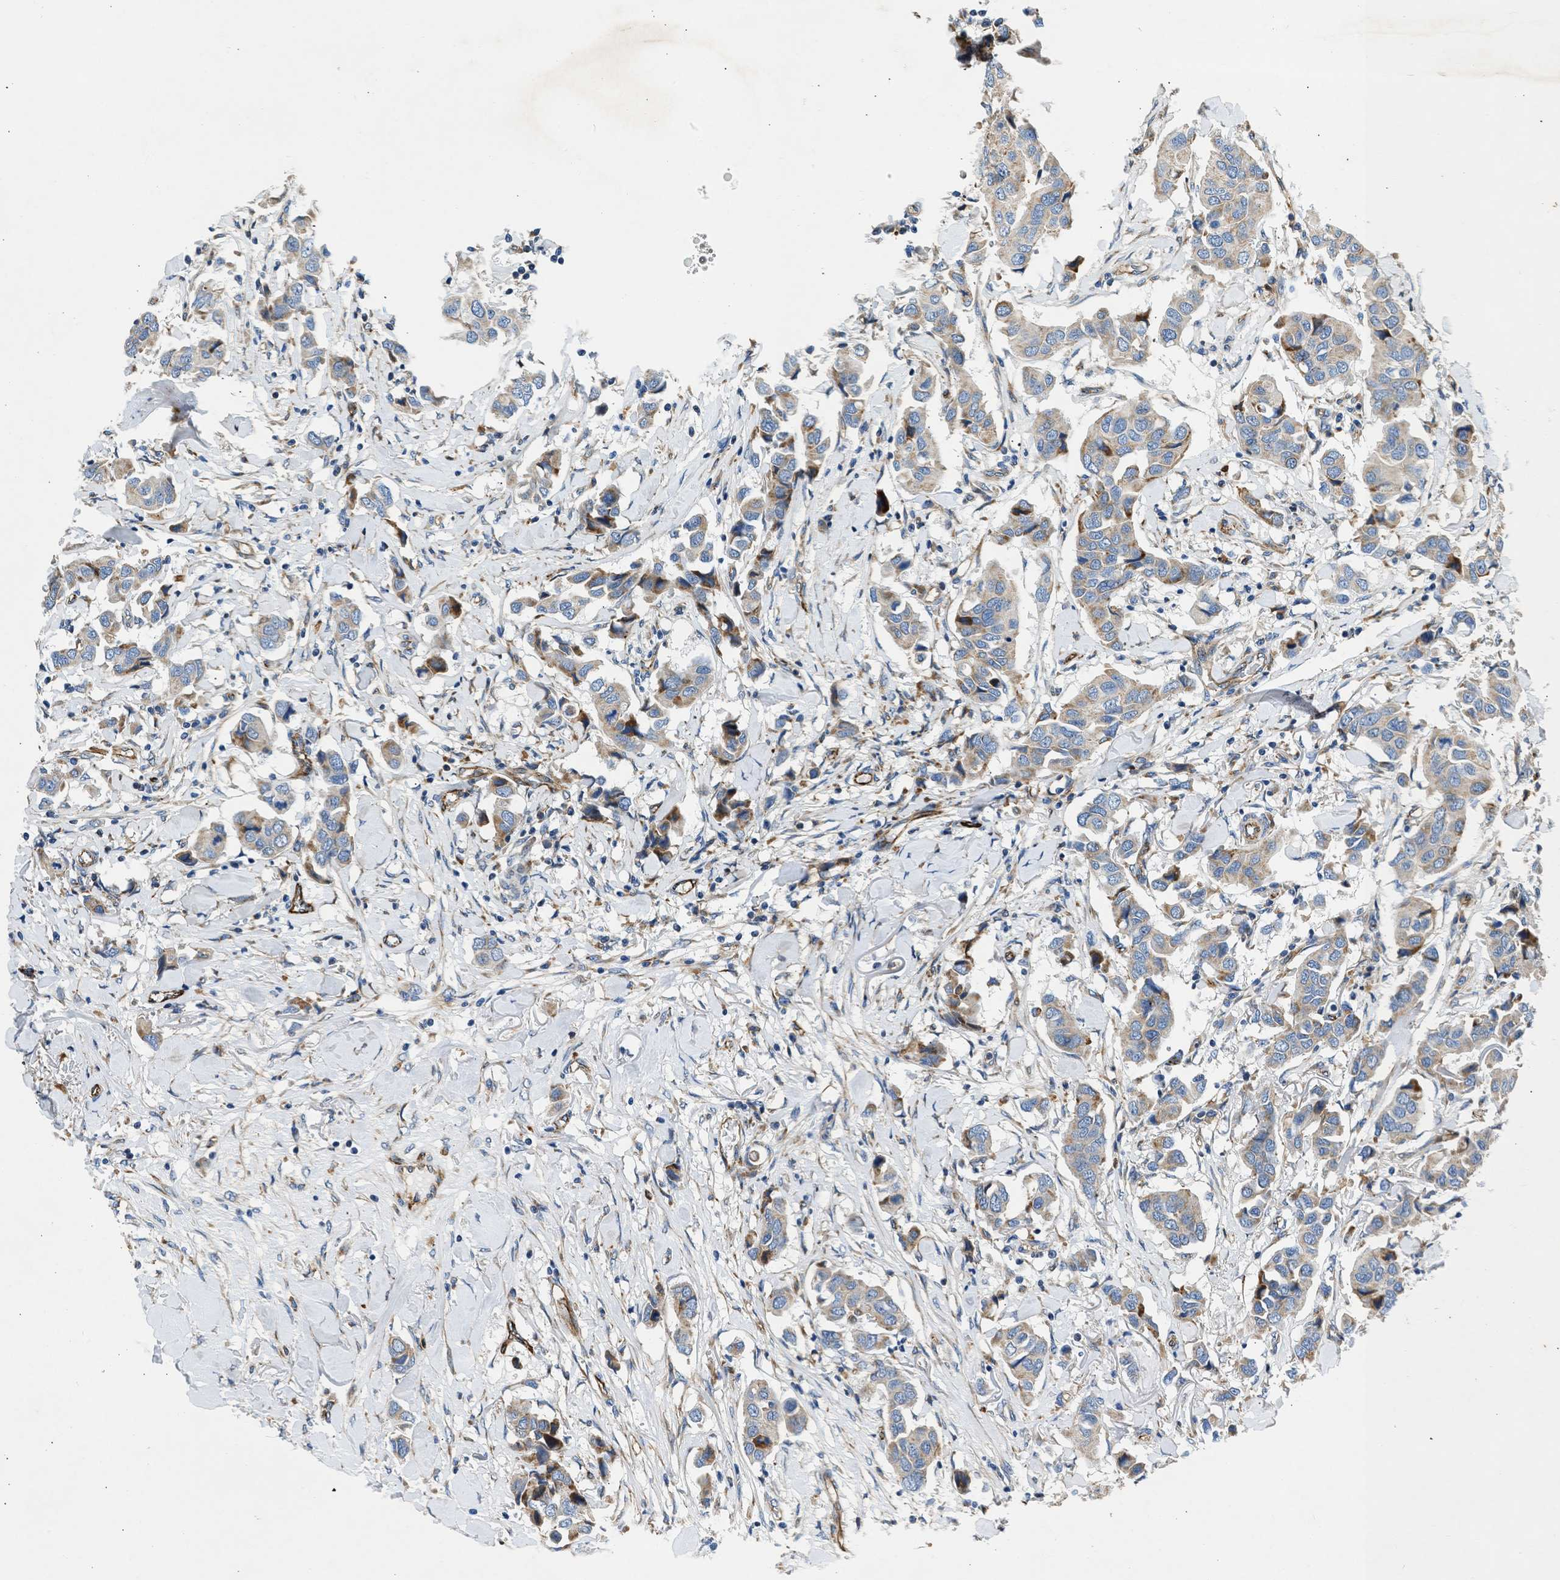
{"staining": {"intensity": "weak", "quantity": ">75%", "location": "cytoplasmic/membranous"}, "tissue": "breast cancer", "cell_type": "Tumor cells", "image_type": "cancer", "snomed": [{"axis": "morphology", "description": "Duct carcinoma"}, {"axis": "topography", "description": "Breast"}], "caption": "Breast cancer tissue demonstrates weak cytoplasmic/membranous expression in about >75% of tumor cells", "gene": "ULK4", "patient": {"sex": "female", "age": 80}}